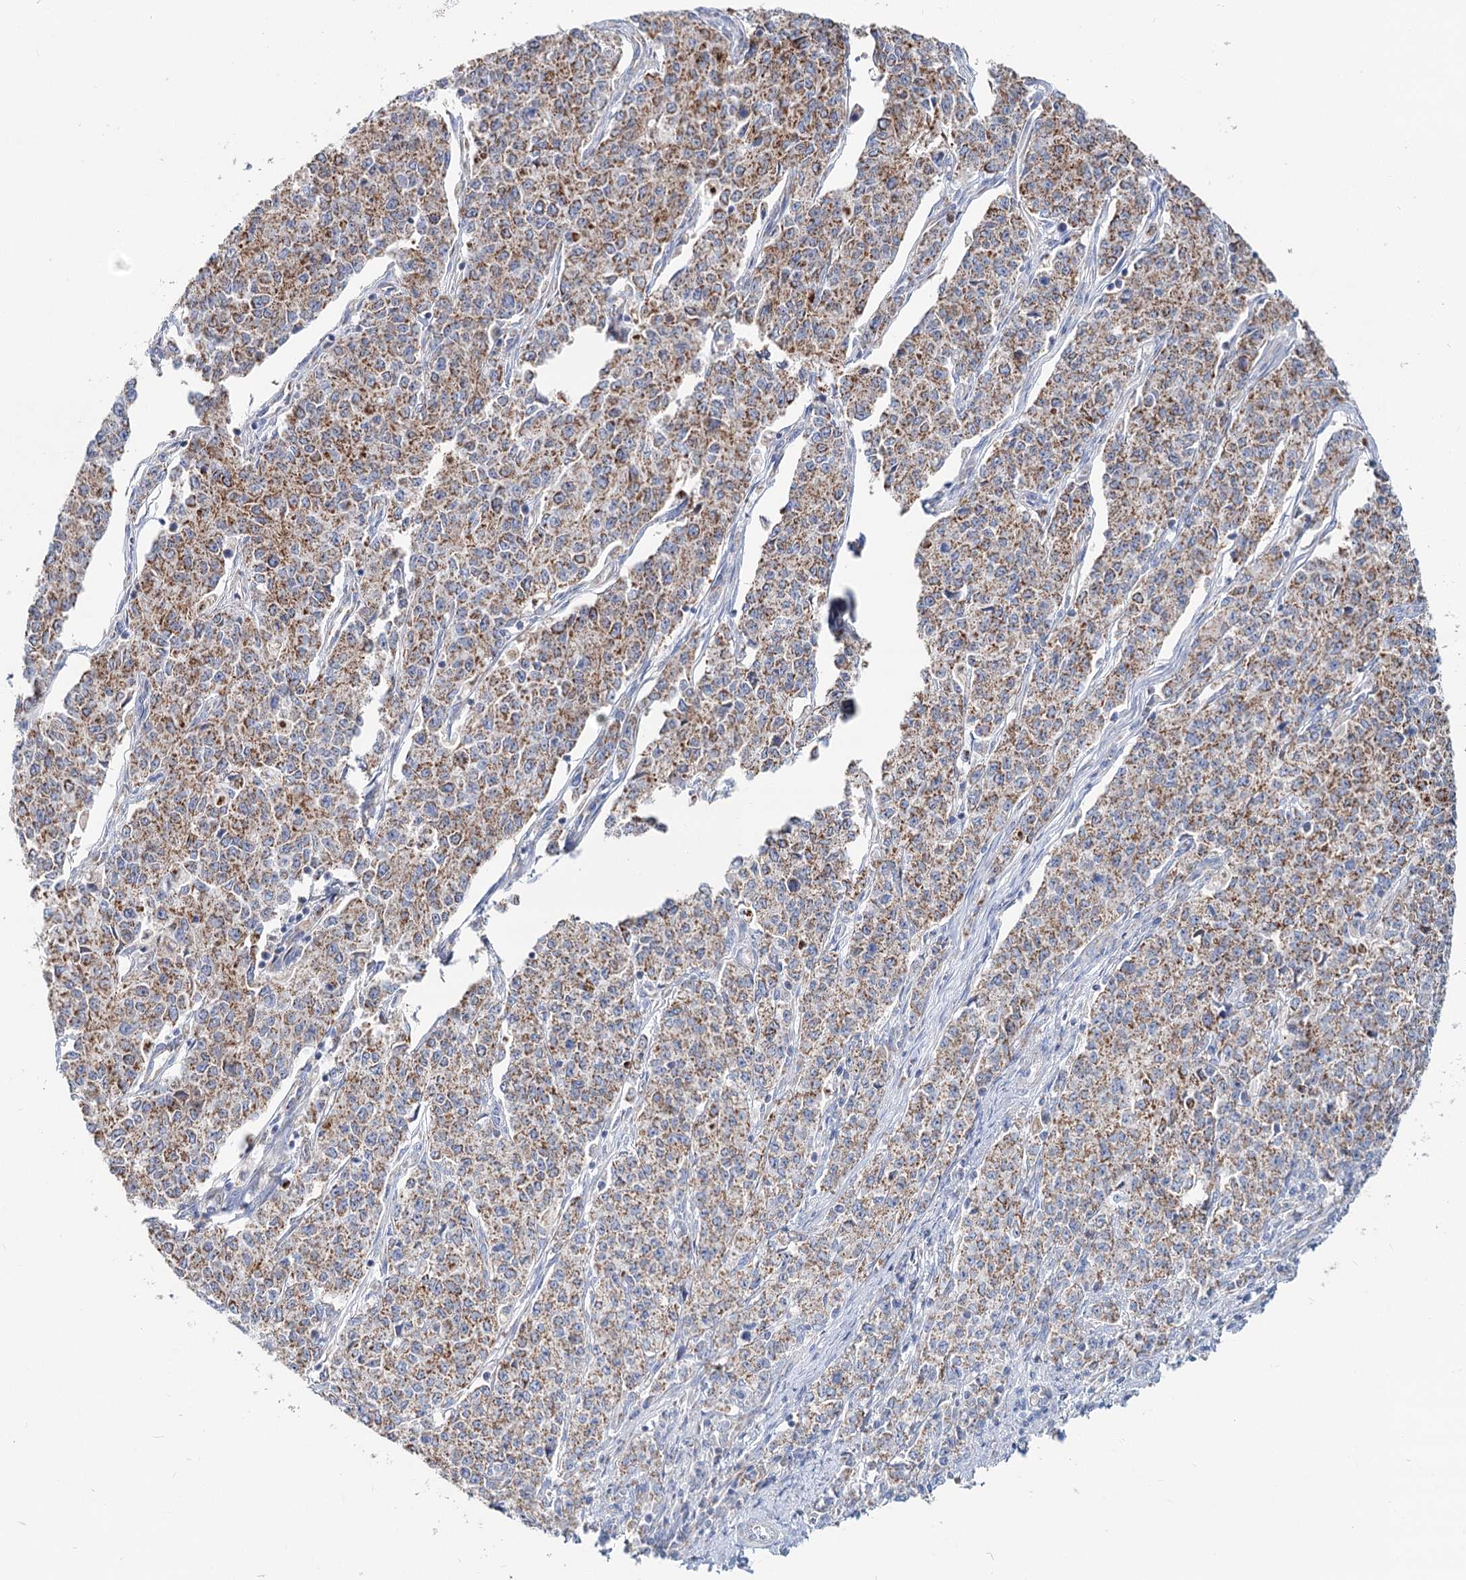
{"staining": {"intensity": "moderate", "quantity": ">75%", "location": "cytoplasmic/membranous"}, "tissue": "endometrial cancer", "cell_type": "Tumor cells", "image_type": "cancer", "snomed": [{"axis": "morphology", "description": "Adenocarcinoma, NOS"}, {"axis": "topography", "description": "Endometrium"}], "caption": "DAB (3,3'-diaminobenzidine) immunohistochemical staining of human endometrial cancer (adenocarcinoma) demonstrates moderate cytoplasmic/membranous protein staining in approximately >75% of tumor cells.", "gene": "MCCC2", "patient": {"sex": "female", "age": 50}}